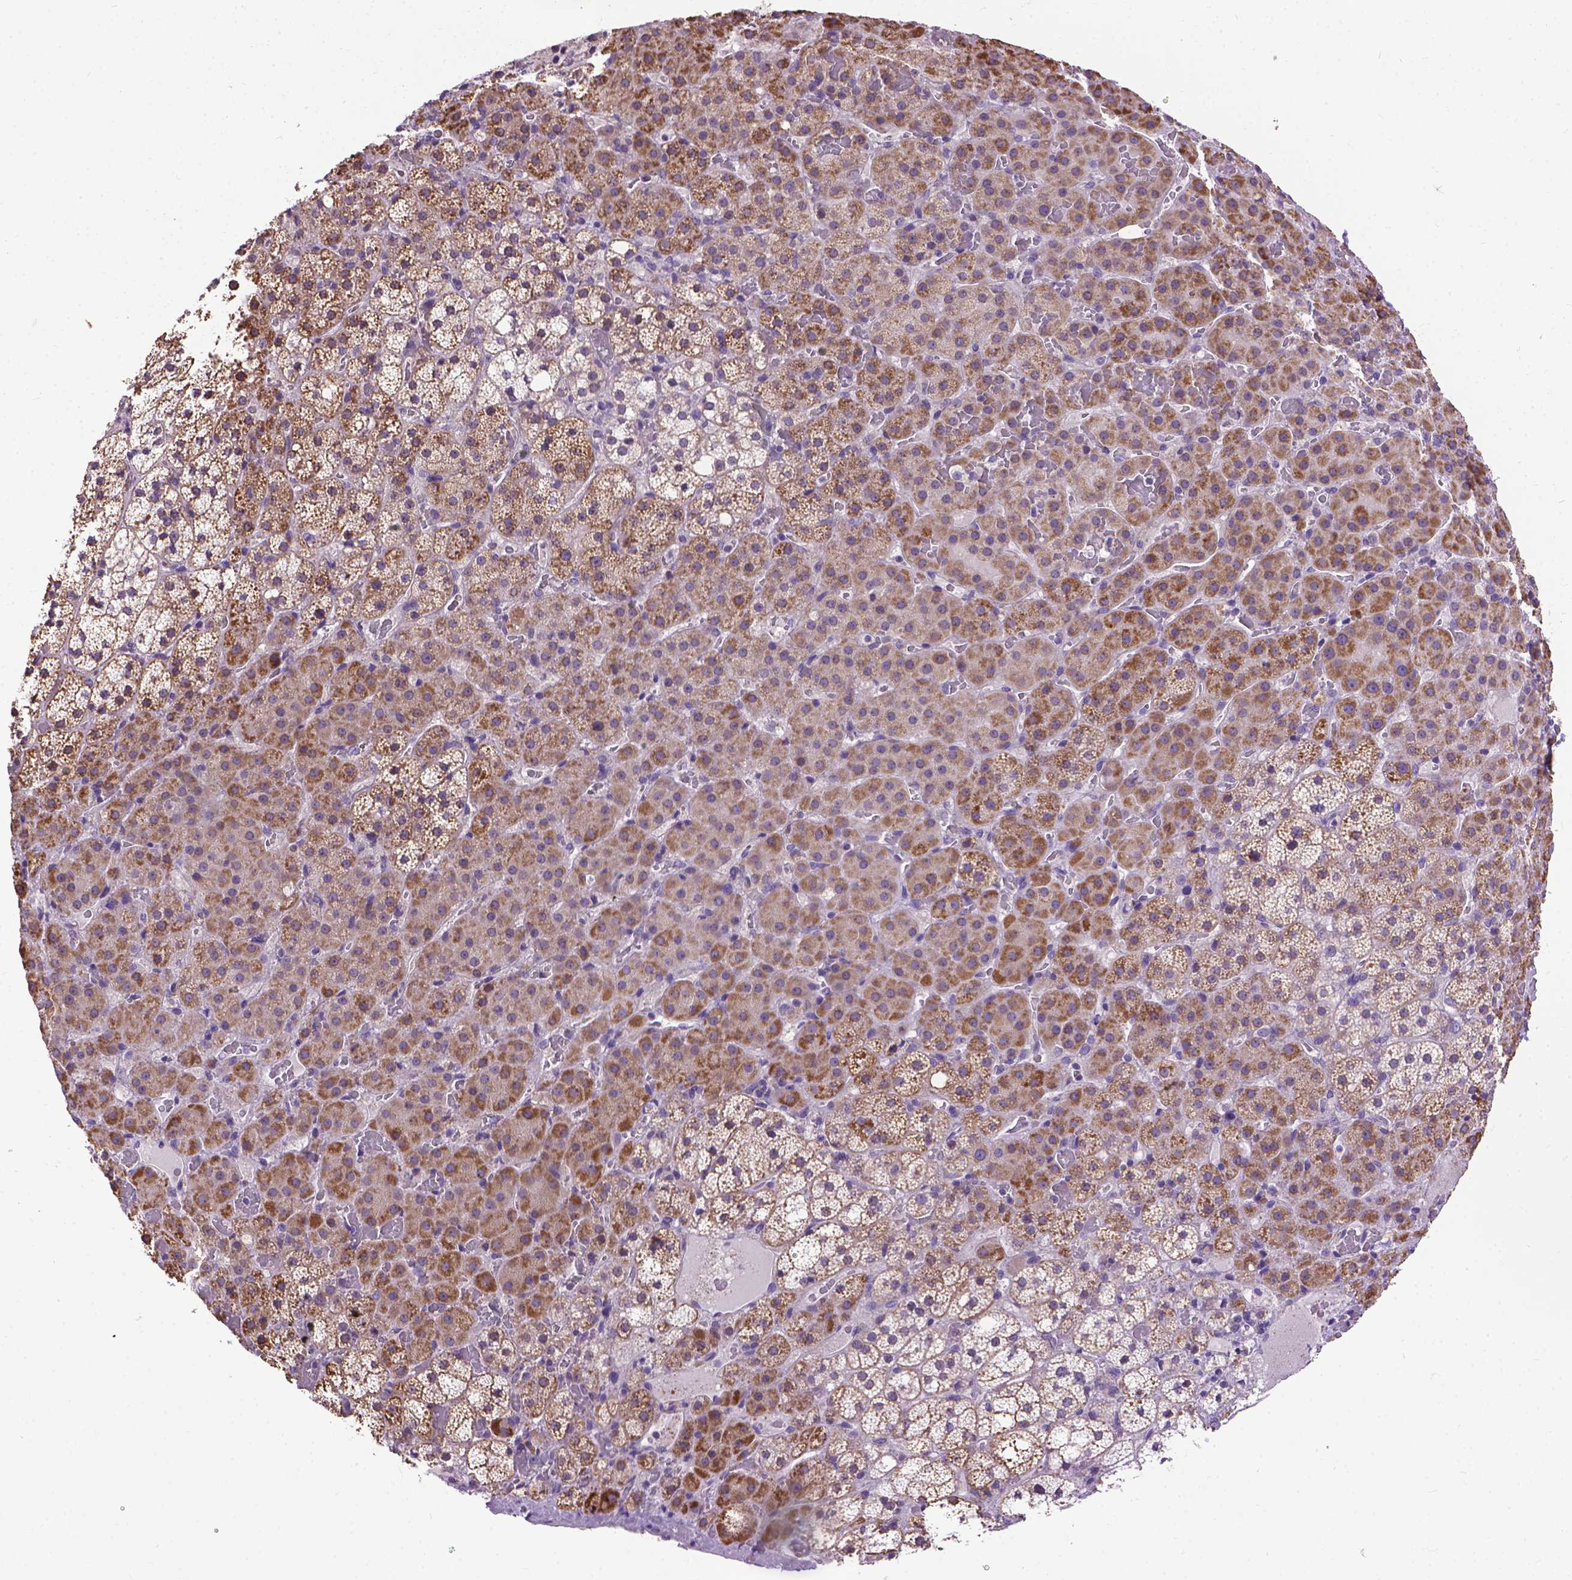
{"staining": {"intensity": "moderate", "quantity": "25%-75%", "location": "cytoplasmic/membranous"}, "tissue": "adrenal gland", "cell_type": "Glandular cells", "image_type": "normal", "snomed": [{"axis": "morphology", "description": "Normal tissue, NOS"}, {"axis": "topography", "description": "Adrenal gland"}], "caption": "Human adrenal gland stained for a protein (brown) exhibits moderate cytoplasmic/membranous positive positivity in approximately 25%-75% of glandular cells.", "gene": "SYN1", "patient": {"sex": "male", "age": 53}}